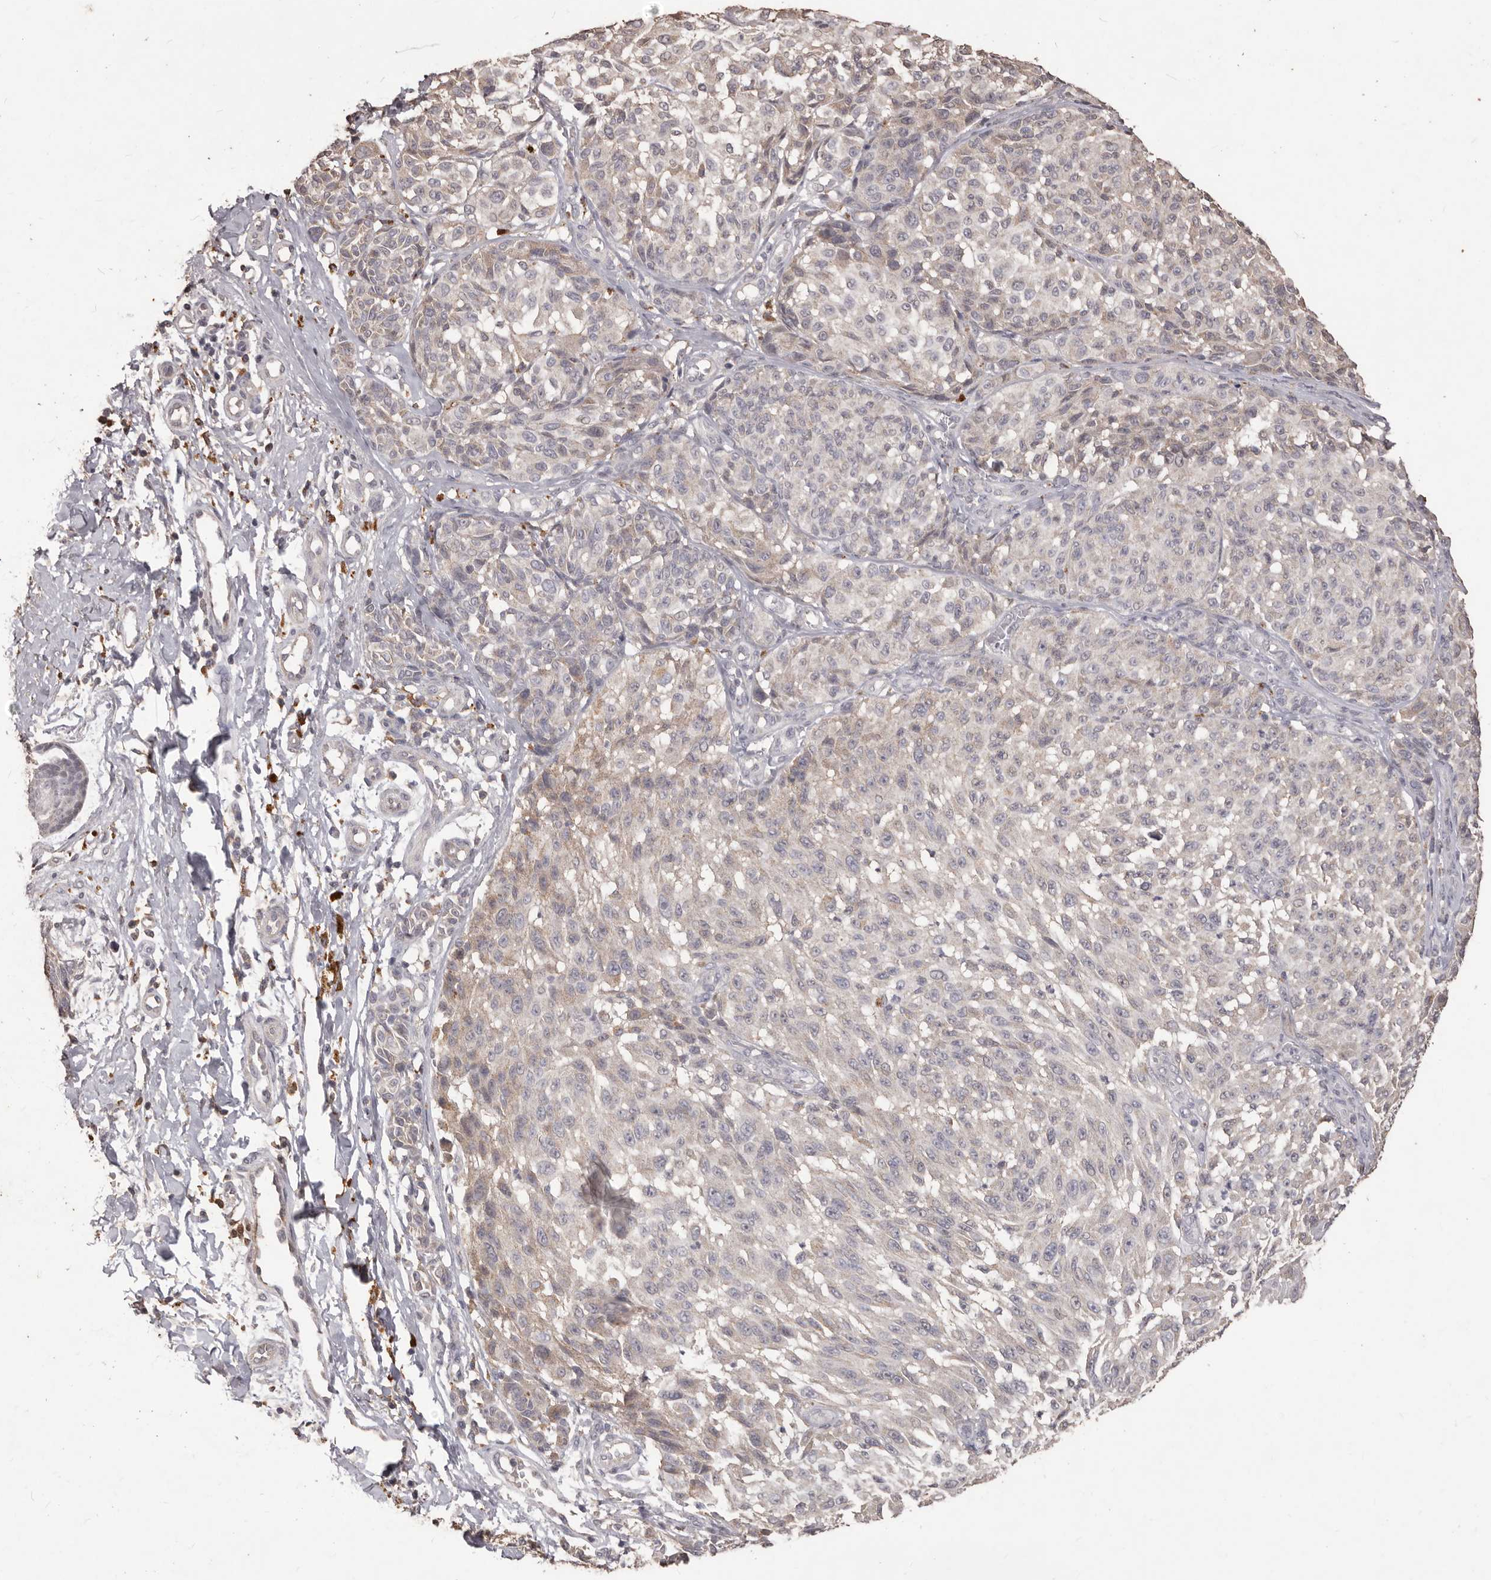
{"staining": {"intensity": "weak", "quantity": "<25%", "location": "cytoplasmic/membranous"}, "tissue": "melanoma", "cell_type": "Tumor cells", "image_type": "cancer", "snomed": [{"axis": "morphology", "description": "Malignant melanoma, NOS"}, {"axis": "topography", "description": "Skin"}], "caption": "Immunohistochemical staining of human melanoma reveals no significant expression in tumor cells. (Stains: DAB immunohistochemistry with hematoxylin counter stain, Microscopy: brightfield microscopy at high magnification).", "gene": "PRSS27", "patient": {"sex": "male", "age": 83}}